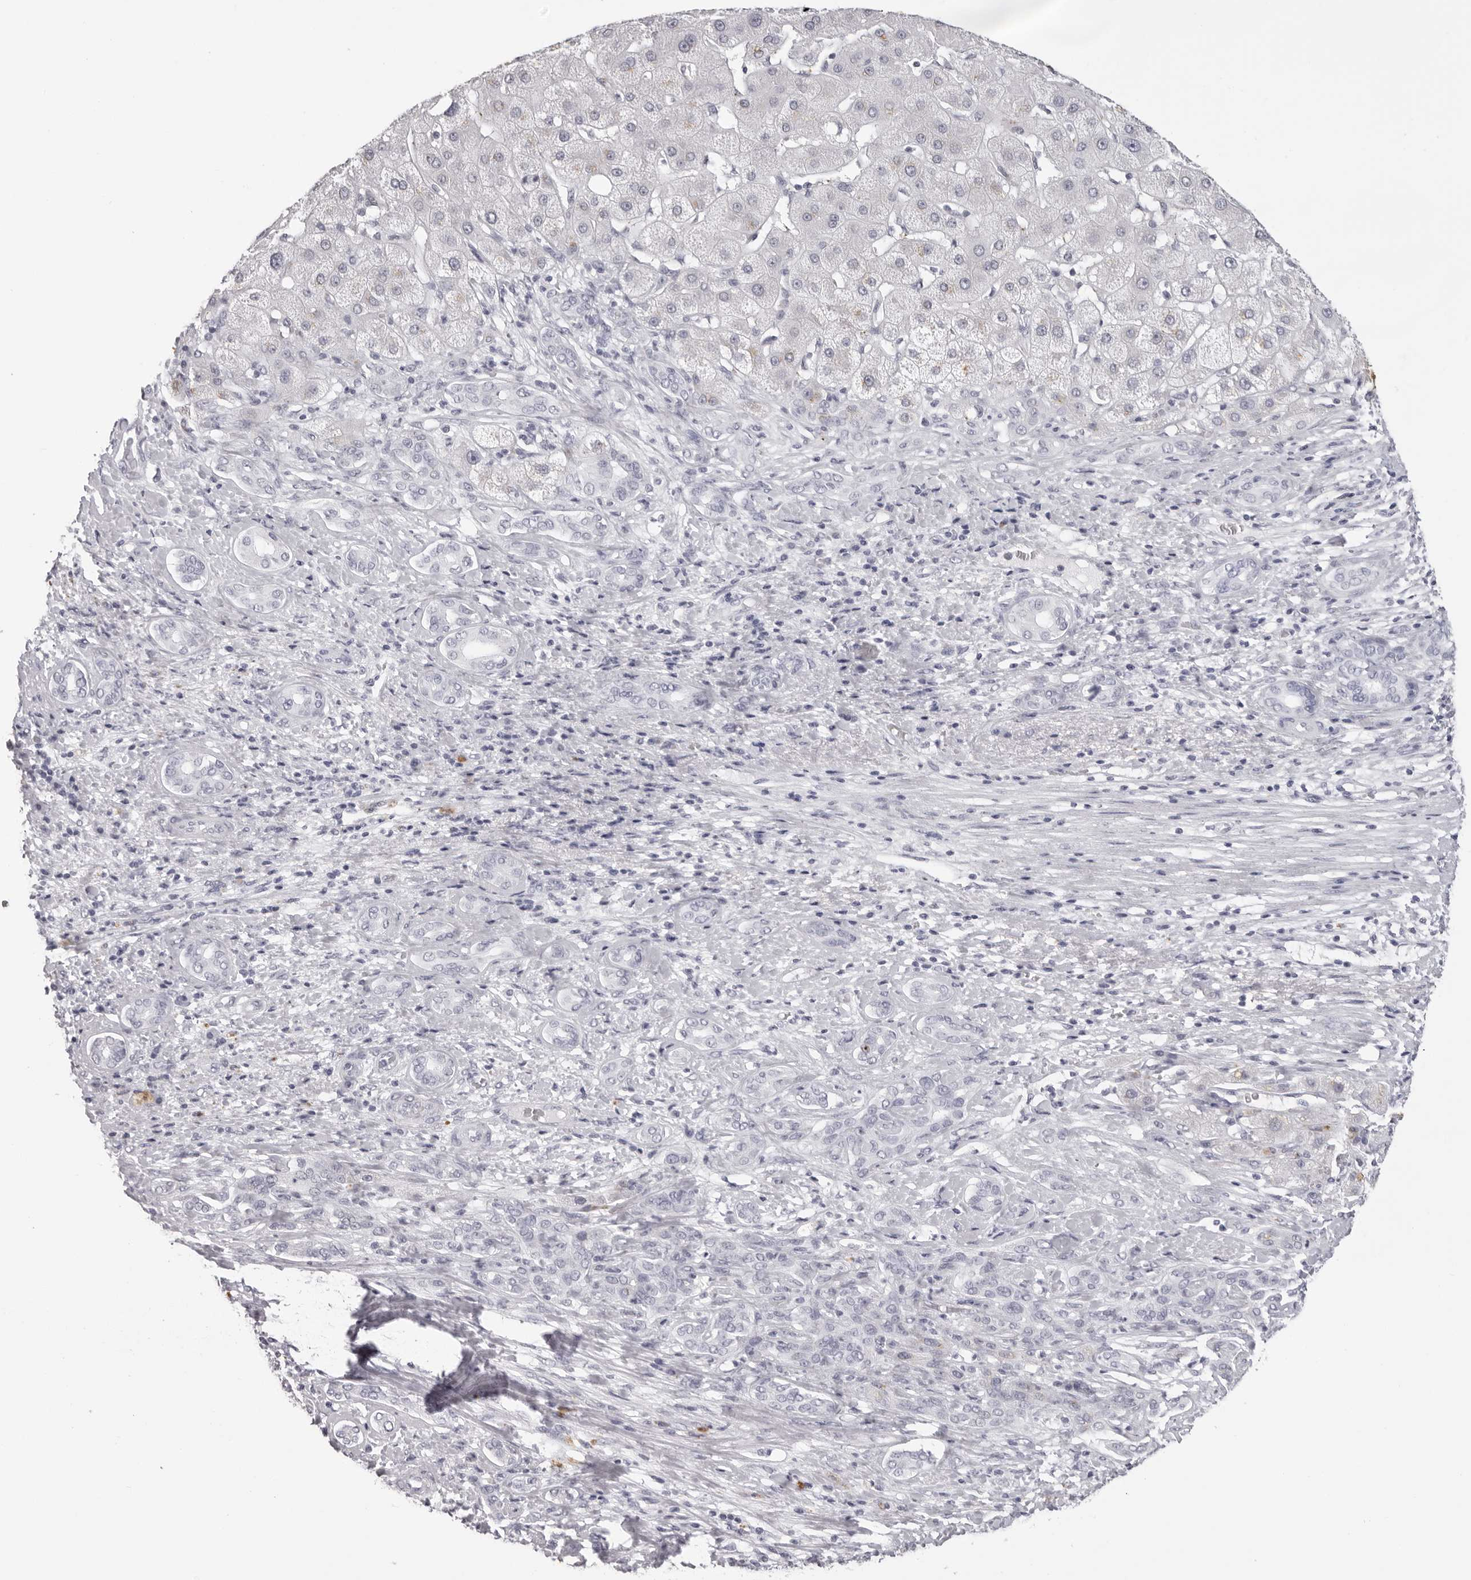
{"staining": {"intensity": "negative", "quantity": "none", "location": "none"}, "tissue": "liver cancer", "cell_type": "Tumor cells", "image_type": "cancer", "snomed": [{"axis": "morphology", "description": "Carcinoma, Hepatocellular, NOS"}, {"axis": "topography", "description": "Liver"}], "caption": "Liver cancer (hepatocellular carcinoma) was stained to show a protein in brown. There is no significant expression in tumor cells. (DAB IHC with hematoxylin counter stain).", "gene": "CST1", "patient": {"sex": "male", "age": 65}}